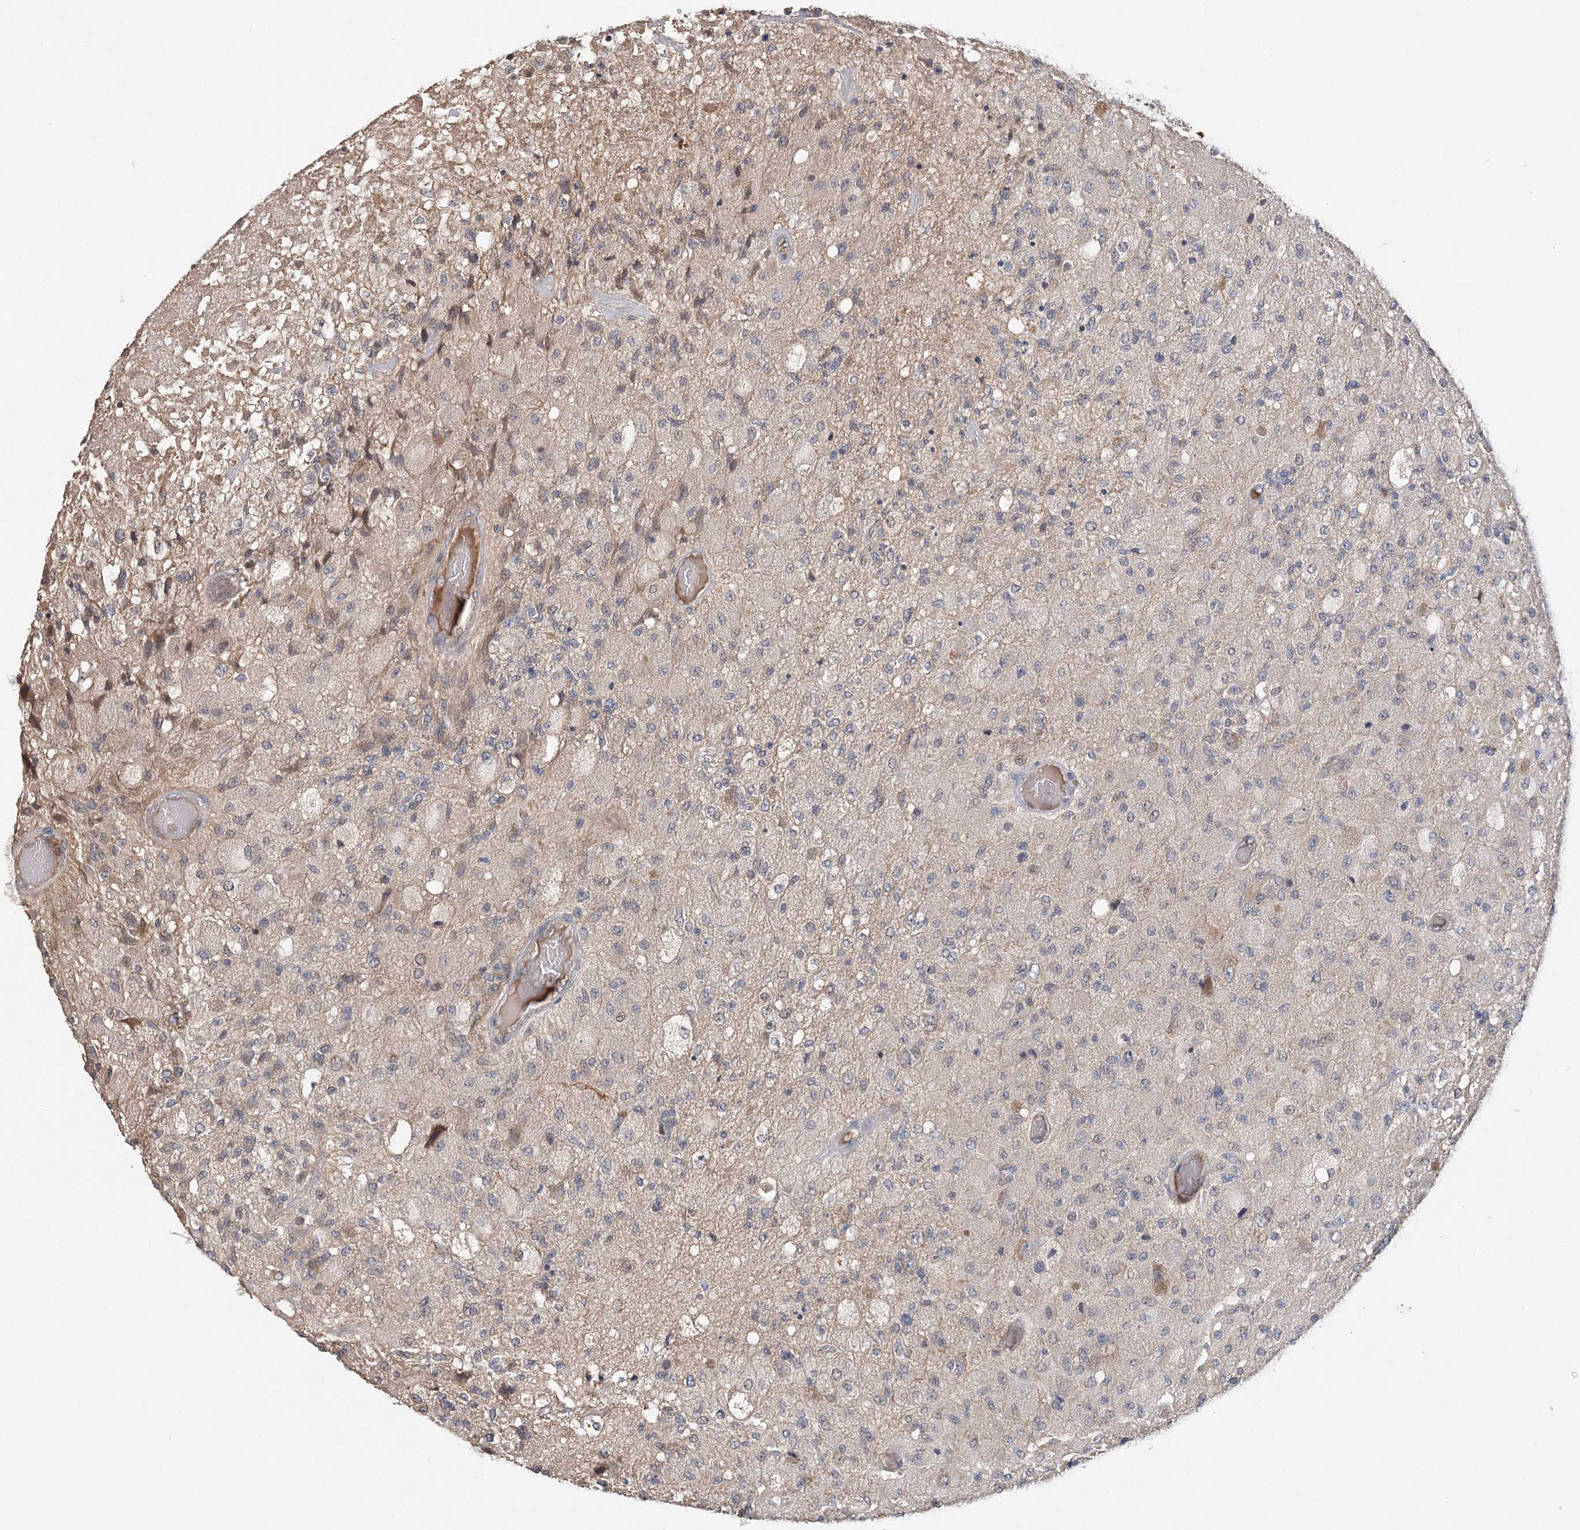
{"staining": {"intensity": "negative", "quantity": "none", "location": "none"}, "tissue": "glioma", "cell_type": "Tumor cells", "image_type": "cancer", "snomed": [{"axis": "morphology", "description": "Normal tissue, NOS"}, {"axis": "morphology", "description": "Glioma, malignant, High grade"}, {"axis": "topography", "description": "Cerebral cortex"}], "caption": "The micrograph shows no significant positivity in tumor cells of malignant high-grade glioma. (Stains: DAB (3,3'-diaminobenzidine) immunohistochemistry (IHC) with hematoxylin counter stain, Microscopy: brightfield microscopy at high magnification).", "gene": "SYCP3", "patient": {"sex": "male", "age": 77}}